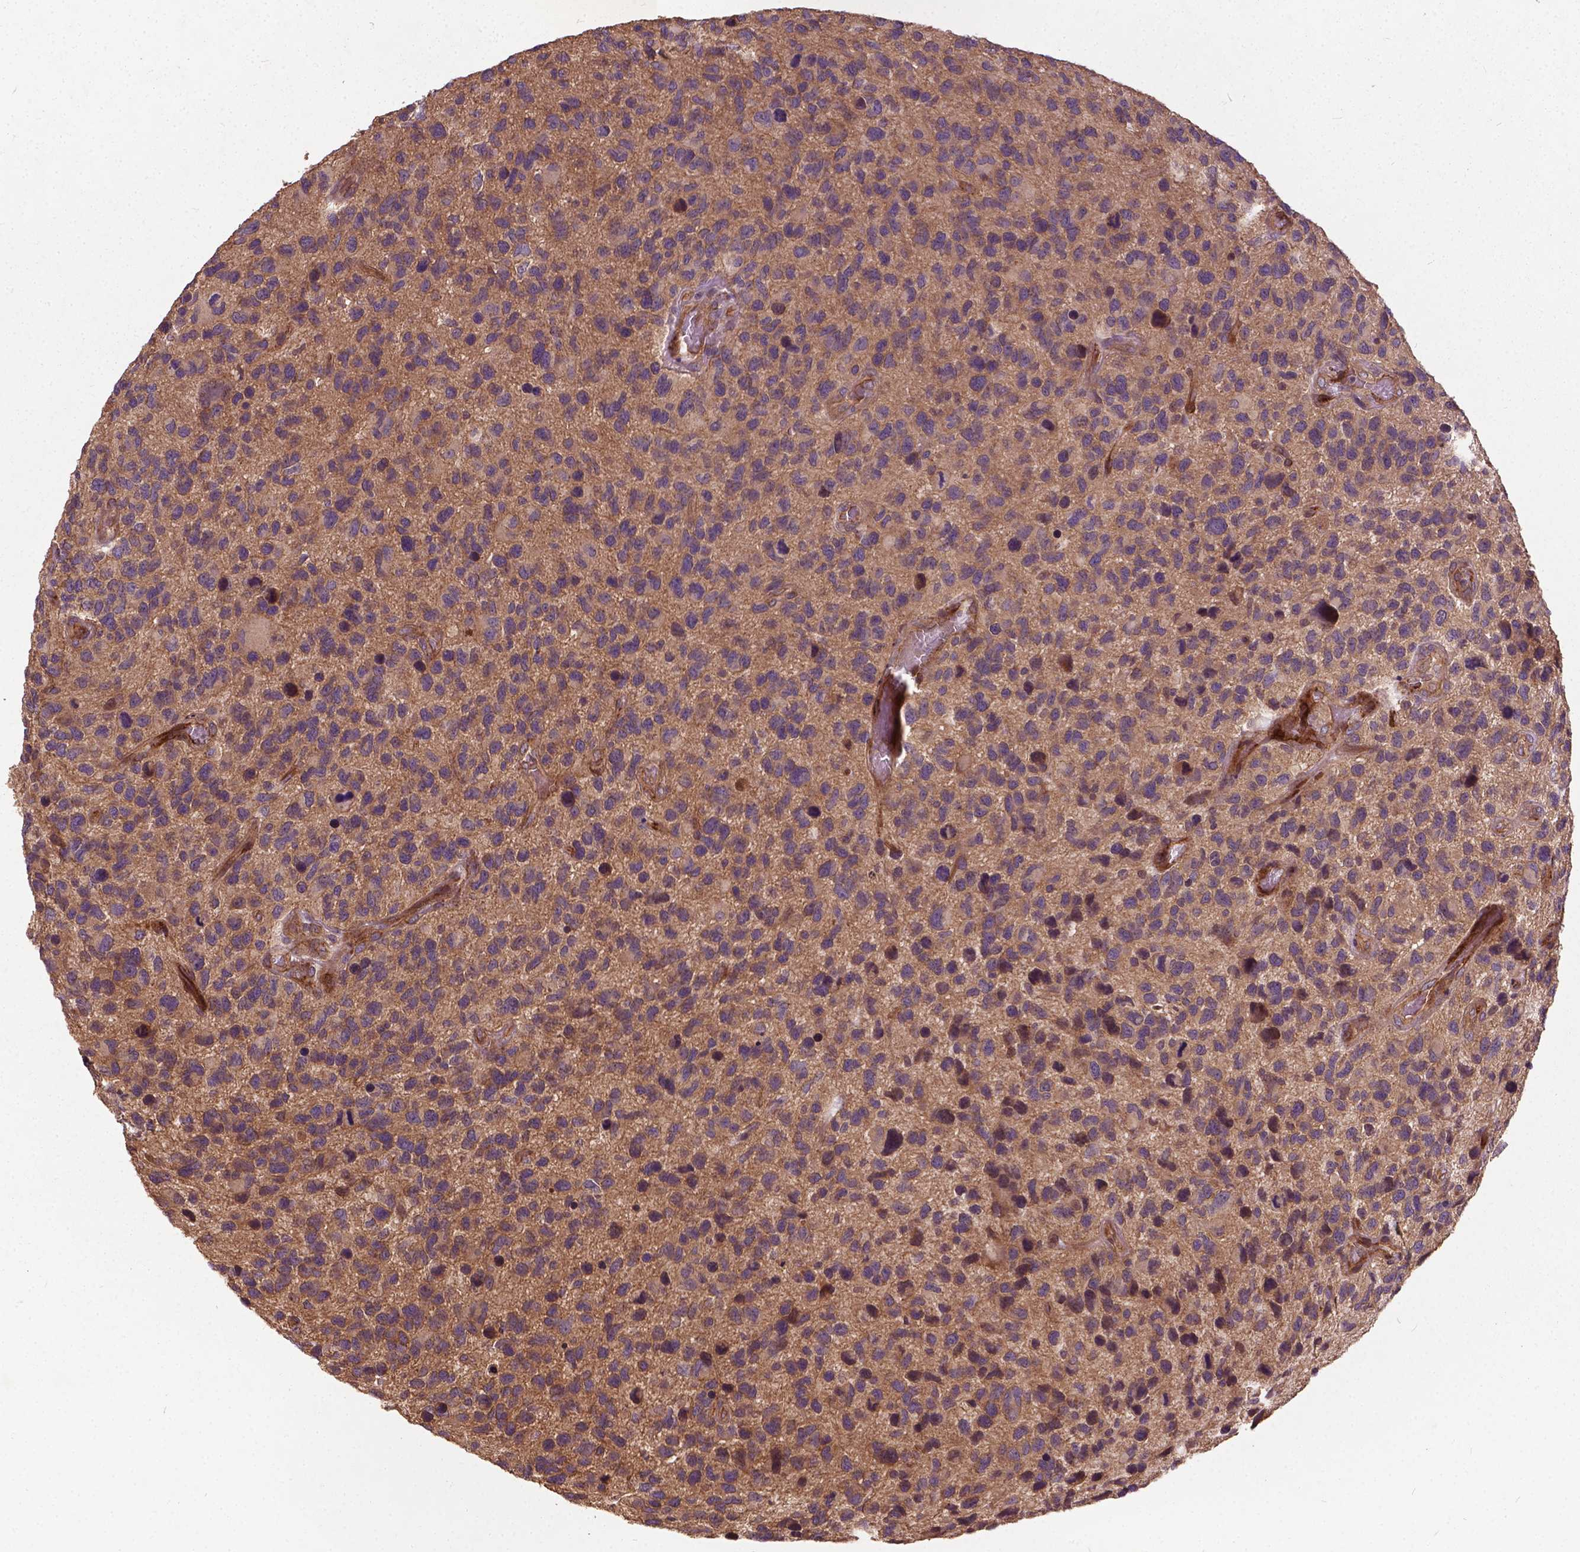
{"staining": {"intensity": "negative", "quantity": "none", "location": "none"}, "tissue": "glioma", "cell_type": "Tumor cells", "image_type": "cancer", "snomed": [{"axis": "morphology", "description": "Glioma, malignant, NOS"}, {"axis": "morphology", "description": "Glioma, malignant, High grade"}, {"axis": "topography", "description": "Brain"}], "caption": "Tumor cells show no significant protein expression in glioma. Nuclei are stained in blue.", "gene": "UBXN2A", "patient": {"sex": "female", "age": 71}}